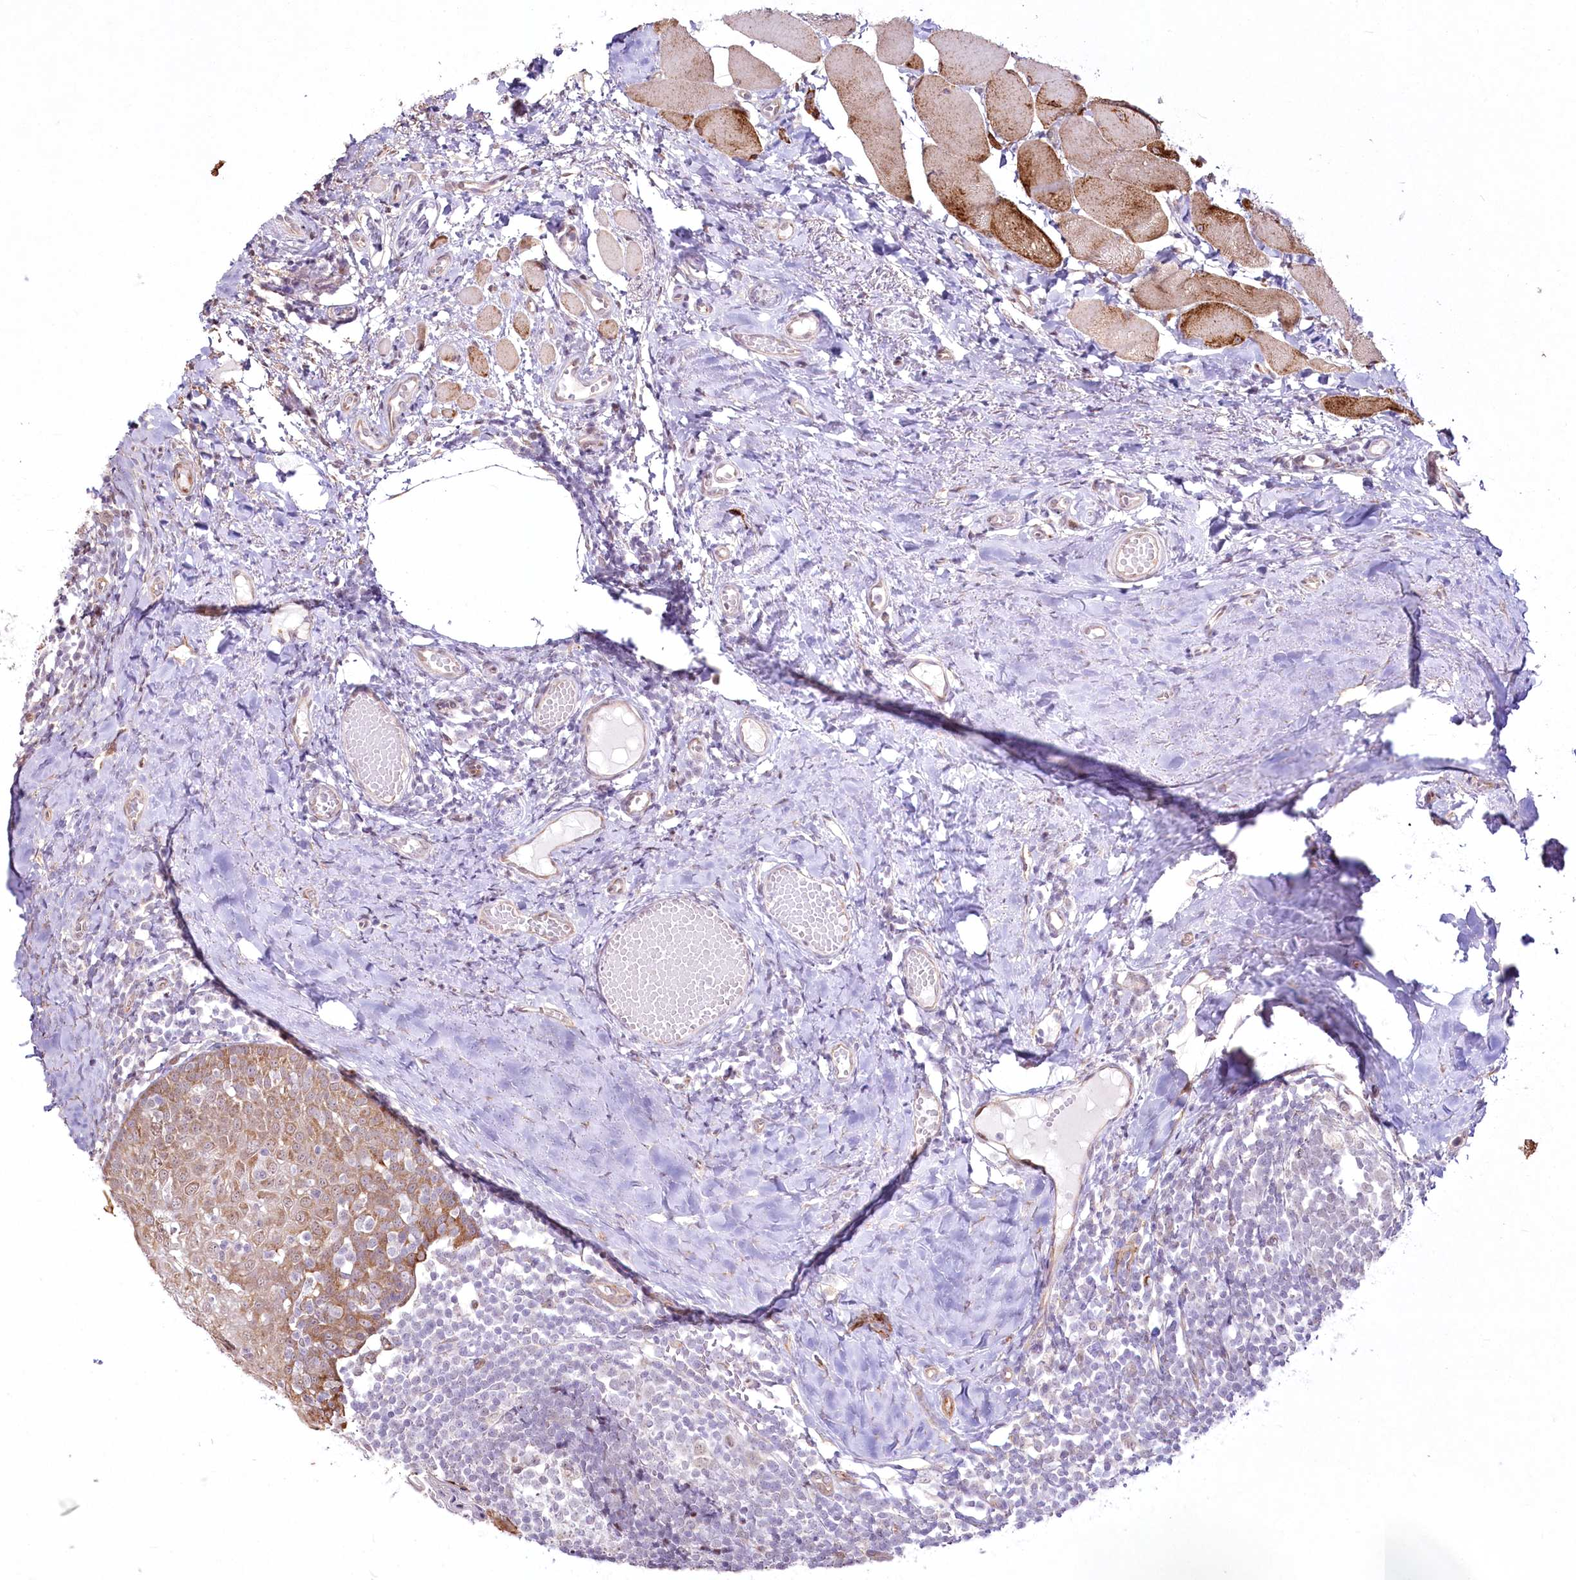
{"staining": {"intensity": "weak", "quantity": "<25%", "location": "nuclear"}, "tissue": "tonsil", "cell_type": "Germinal center cells", "image_type": "normal", "snomed": [{"axis": "morphology", "description": "Normal tissue, NOS"}, {"axis": "topography", "description": "Tonsil"}], "caption": "DAB (3,3'-diaminobenzidine) immunohistochemical staining of normal human tonsil demonstrates no significant positivity in germinal center cells. (DAB (3,3'-diaminobenzidine) immunohistochemistry, high magnification).", "gene": "YBX3", "patient": {"sex": "female", "age": 19}}